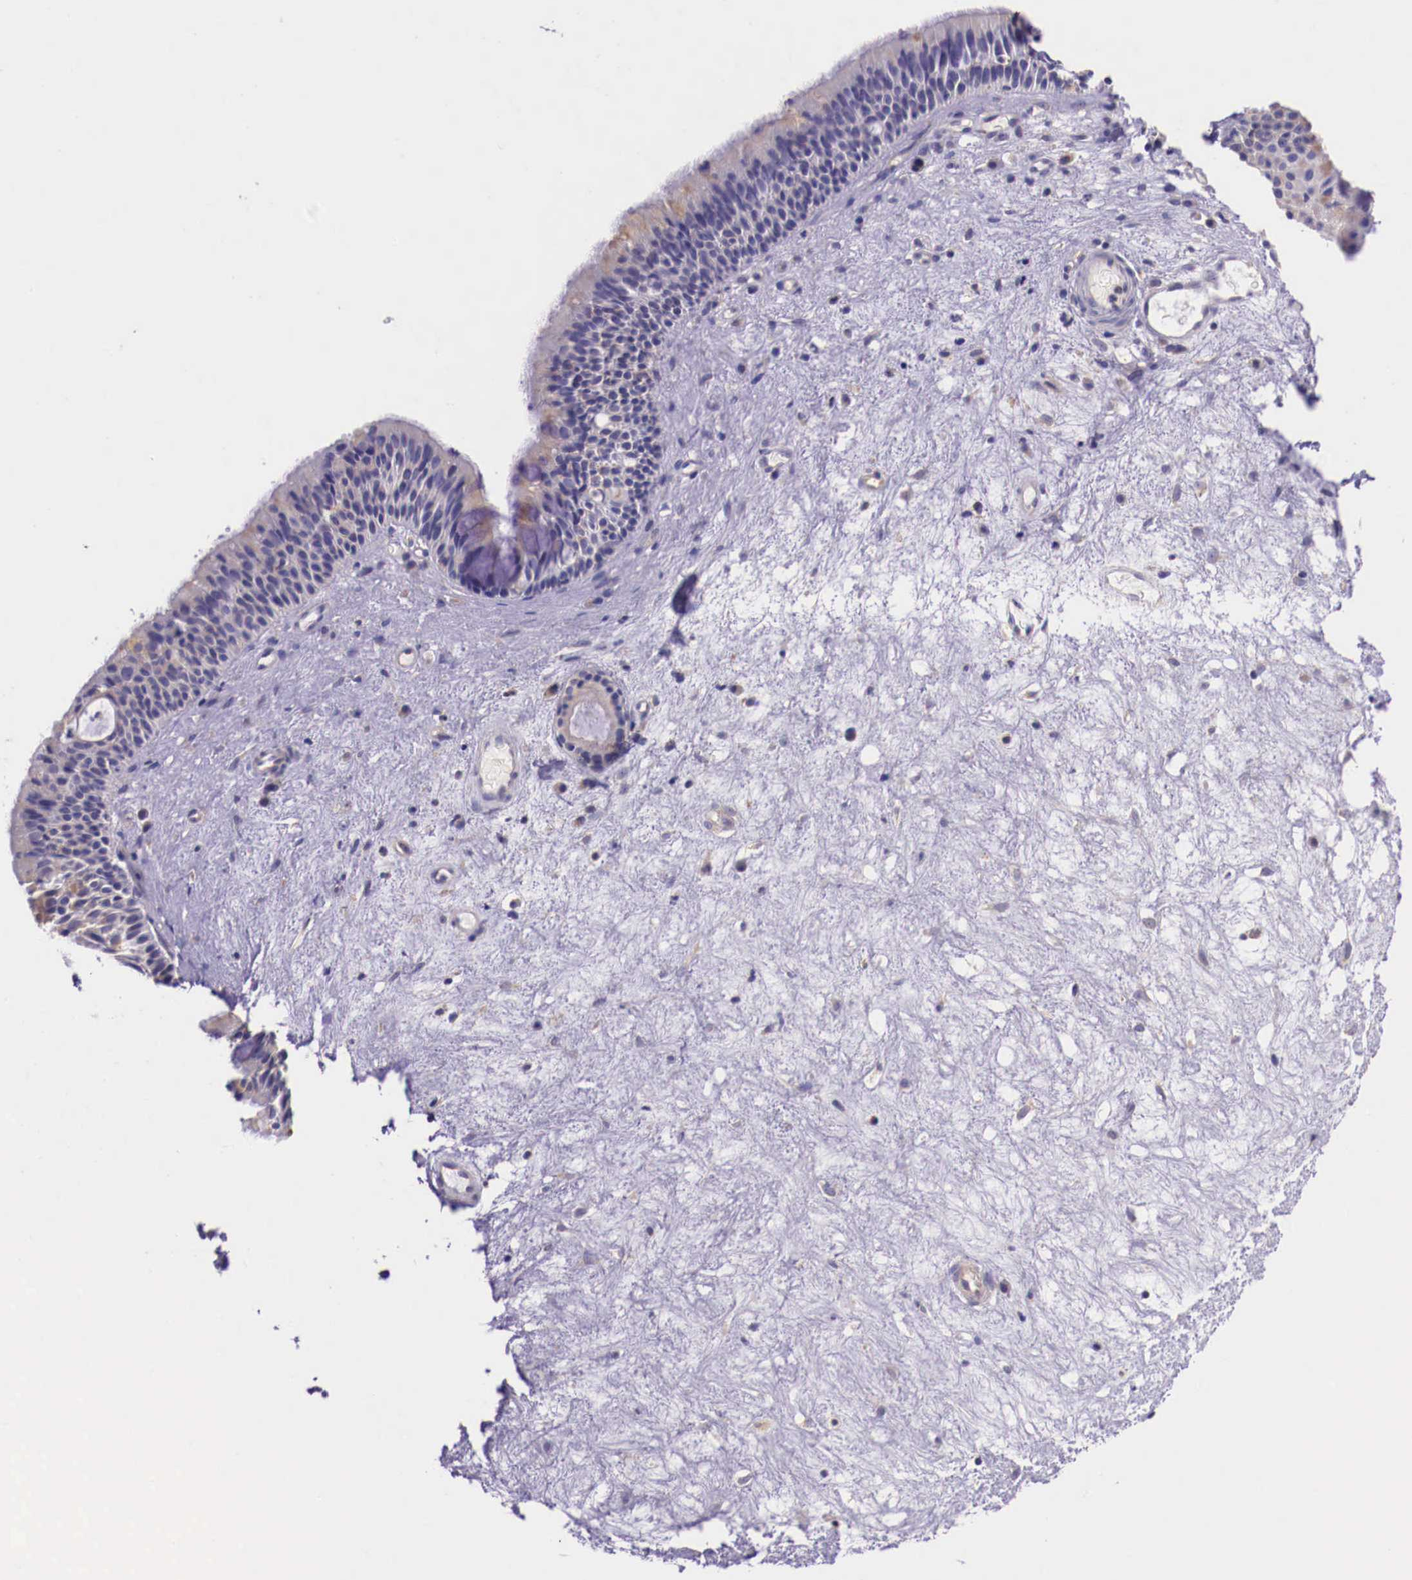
{"staining": {"intensity": "moderate", "quantity": ">75%", "location": "cytoplasmic/membranous"}, "tissue": "nasopharynx", "cell_type": "Respiratory epithelial cells", "image_type": "normal", "snomed": [{"axis": "morphology", "description": "Normal tissue, NOS"}, {"axis": "topography", "description": "Nasopharynx"}], "caption": "Immunohistochemical staining of unremarkable human nasopharynx shows moderate cytoplasmic/membranous protein staining in approximately >75% of respiratory epithelial cells. Using DAB (brown) and hematoxylin (blue) stains, captured at high magnification using brightfield microscopy.", "gene": "GRIPAP1", "patient": {"sex": "female", "age": 78}}